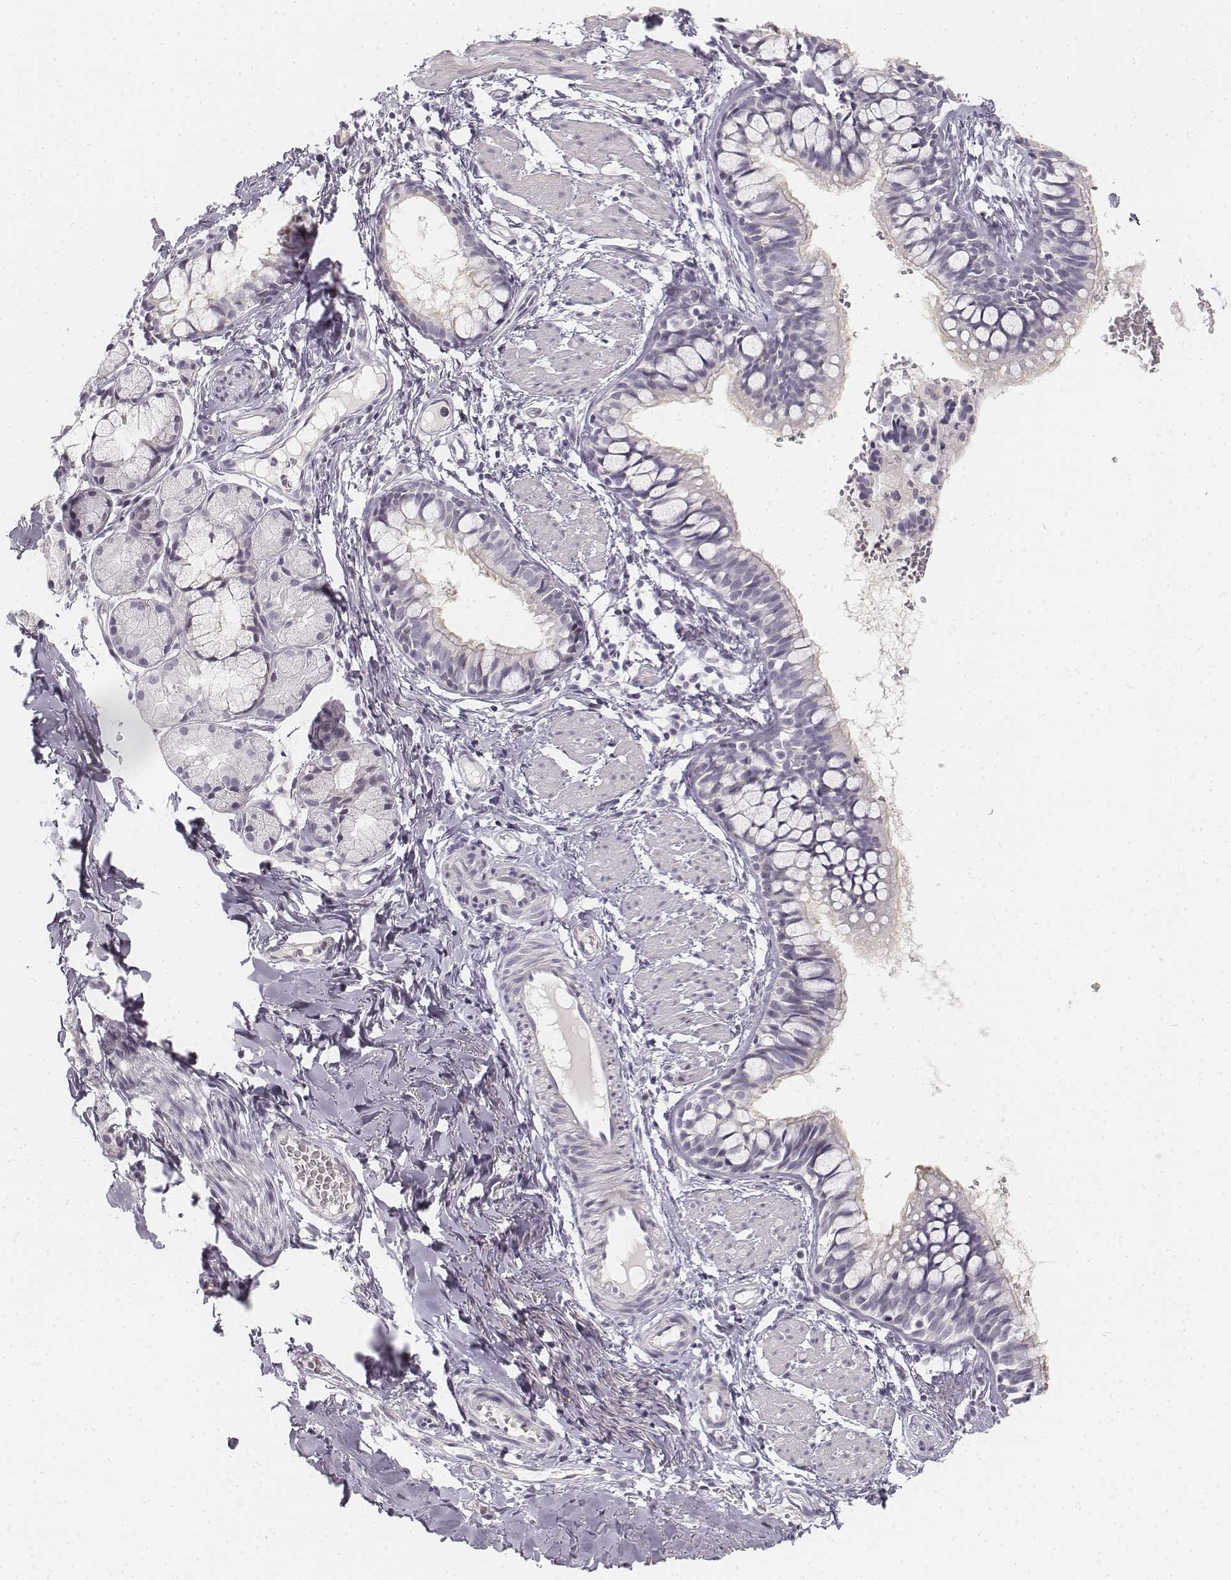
{"staining": {"intensity": "negative", "quantity": "none", "location": "none"}, "tissue": "bronchus", "cell_type": "Respiratory epithelial cells", "image_type": "normal", "snomed": [{"axis": "morphology", "description": "Normal tissue, NOS"}, {"axis": "topography", "description": "Bronchus"}], "caption": "Protein analysis of benign bronchus displays no significant staining in respiratory epithelial cells. (Brightfield microscopy of DAB (3,3'-diaminobenzidine) immunohistochemistry at high magnification).", "gene": "DSG4", "patient": {"sex": "male", "age": 1}}